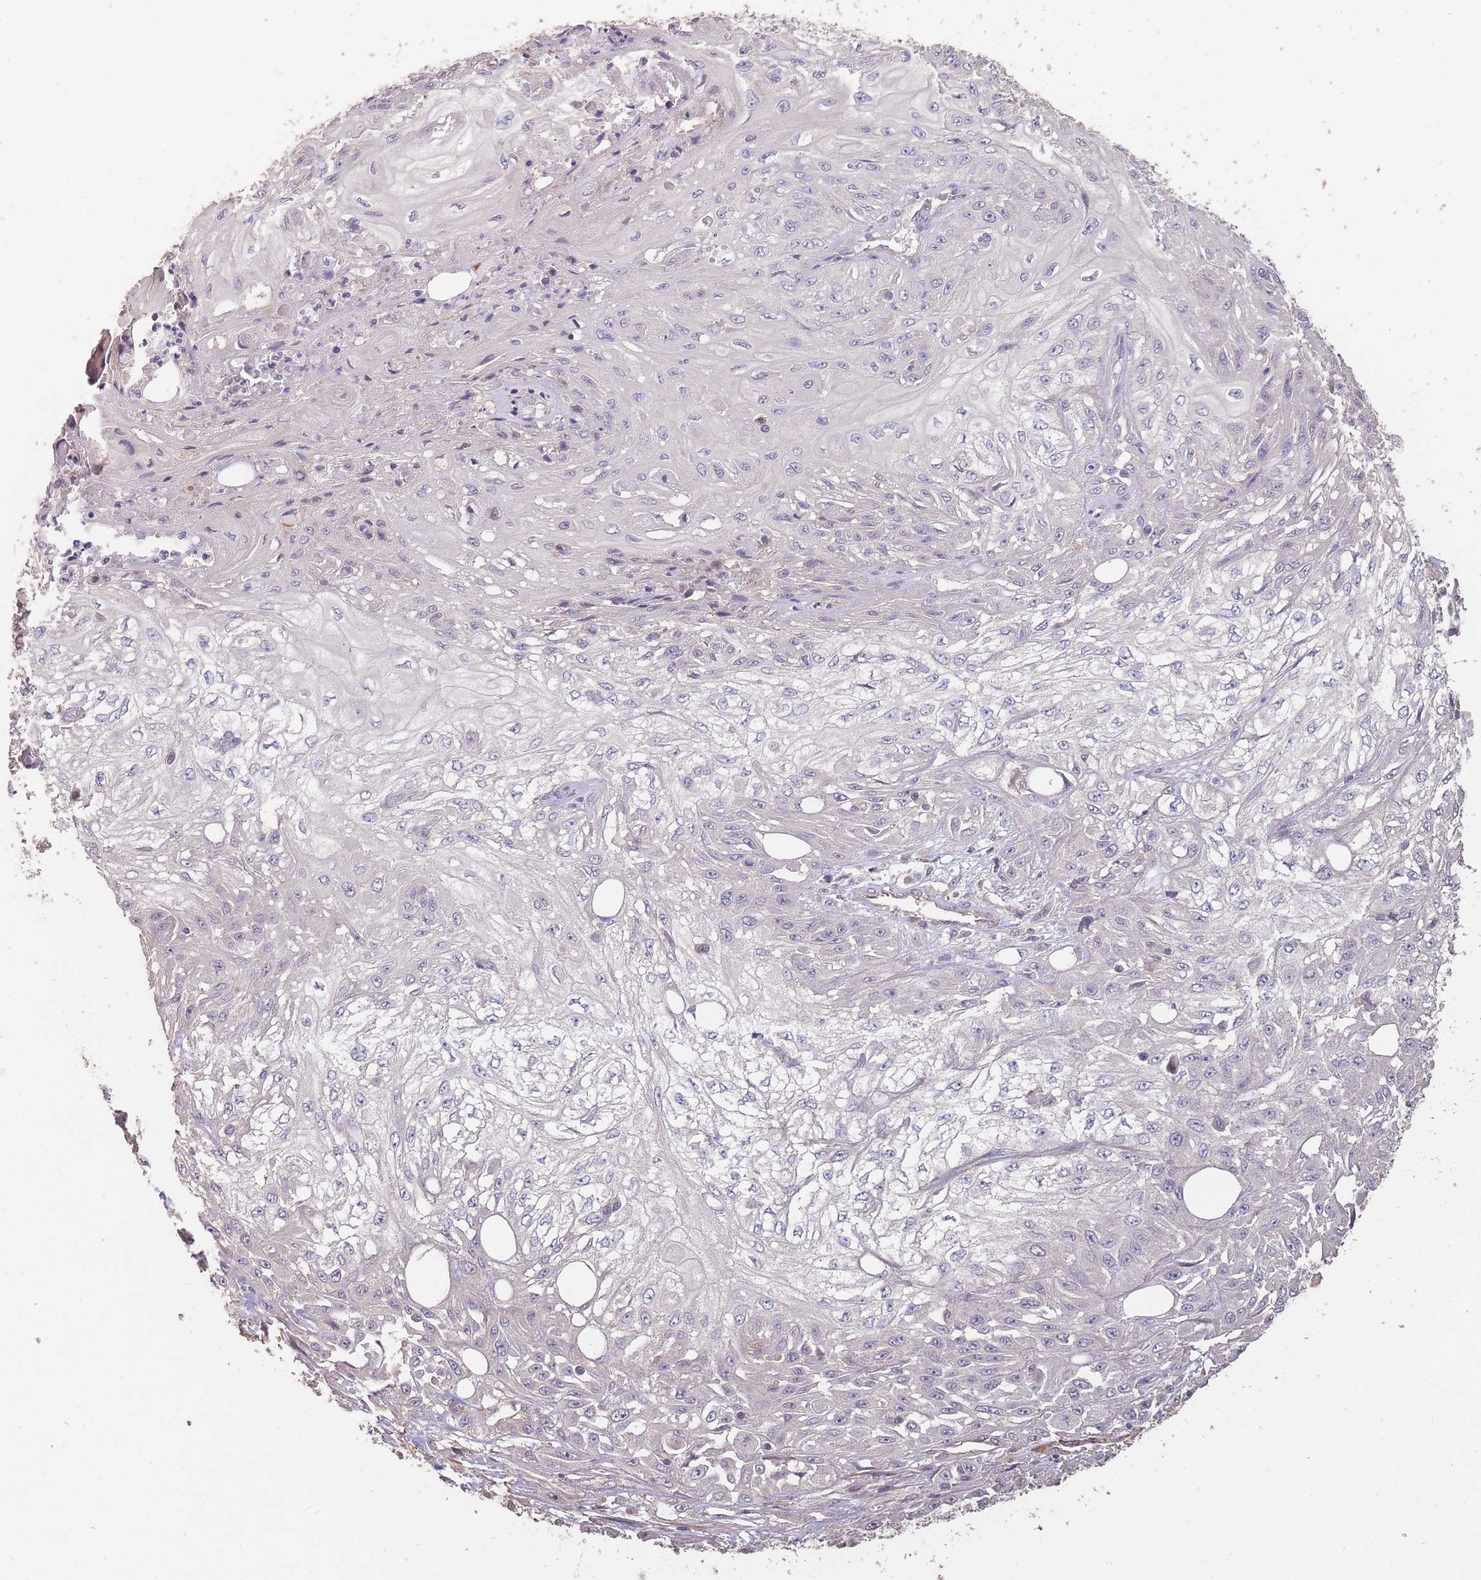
{"staining": {"intensity": "negative", "quantity": "none", "location": "none"}, "tissue": "skin cancer", "cell_type": "Tumor cells", "image_type": "cancer", "snomed": [{"axis": "morphology", "description": "Squamous cell carcinoma, NOS"}, {"axis": "morphology", "description": "Squamous cell carcinoma, metastatic, NOS"}, {"axis": "topography", "description": "Skin"}, {"axis": "topography", "description": "Lymph node"}], "caption": "Tumor cells are negative for protein expression in human skin cancer. (DAB (3,3'-diaminobenzidine) IHC, high magnification).", "gene": "NLRC4", "patient": {"sex": "male", "age": 75}}